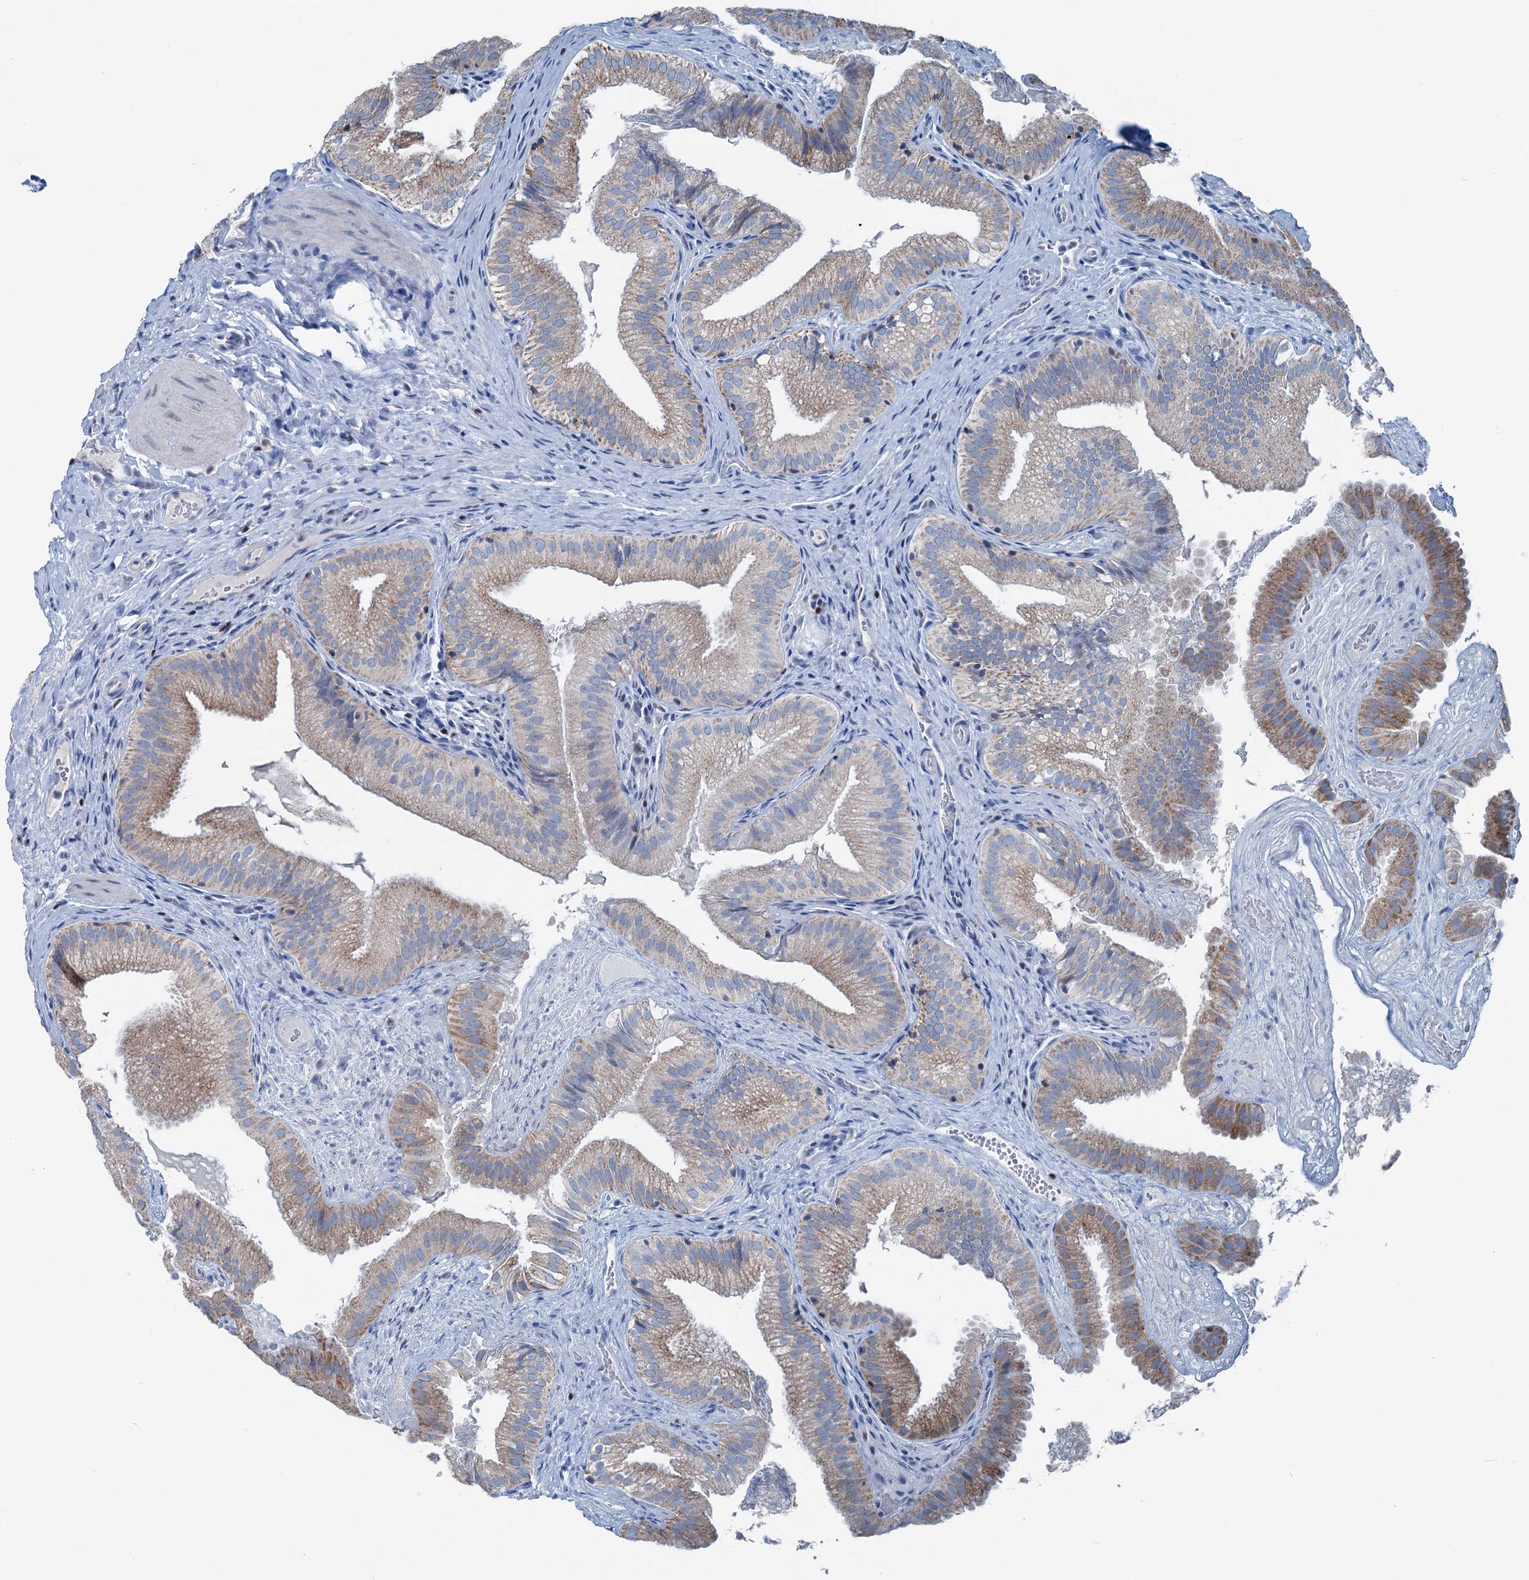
{"staining": {"intensity": "strong", "quantity": "25%-75%", "location": "cytoplasmic/membranous"}, "tissue": "gallbladder", "cell_type": "Glandular cells", "image_type": "normal", "snomed": [{"axis": "morphology", "description": "Normal tissue, NOS"}, {"axis": "topography", "description": "Gallbladder"}], "caption": "Glandular cells show high levels of strong cytoplasmic/membranous positivity in approximately 25%-75% of cells in benign human gallbladder. (IHC, brightfield microscopy, high magnification).", "gene": "ELP4", "patient": {"sex": "female", "age": 30}}